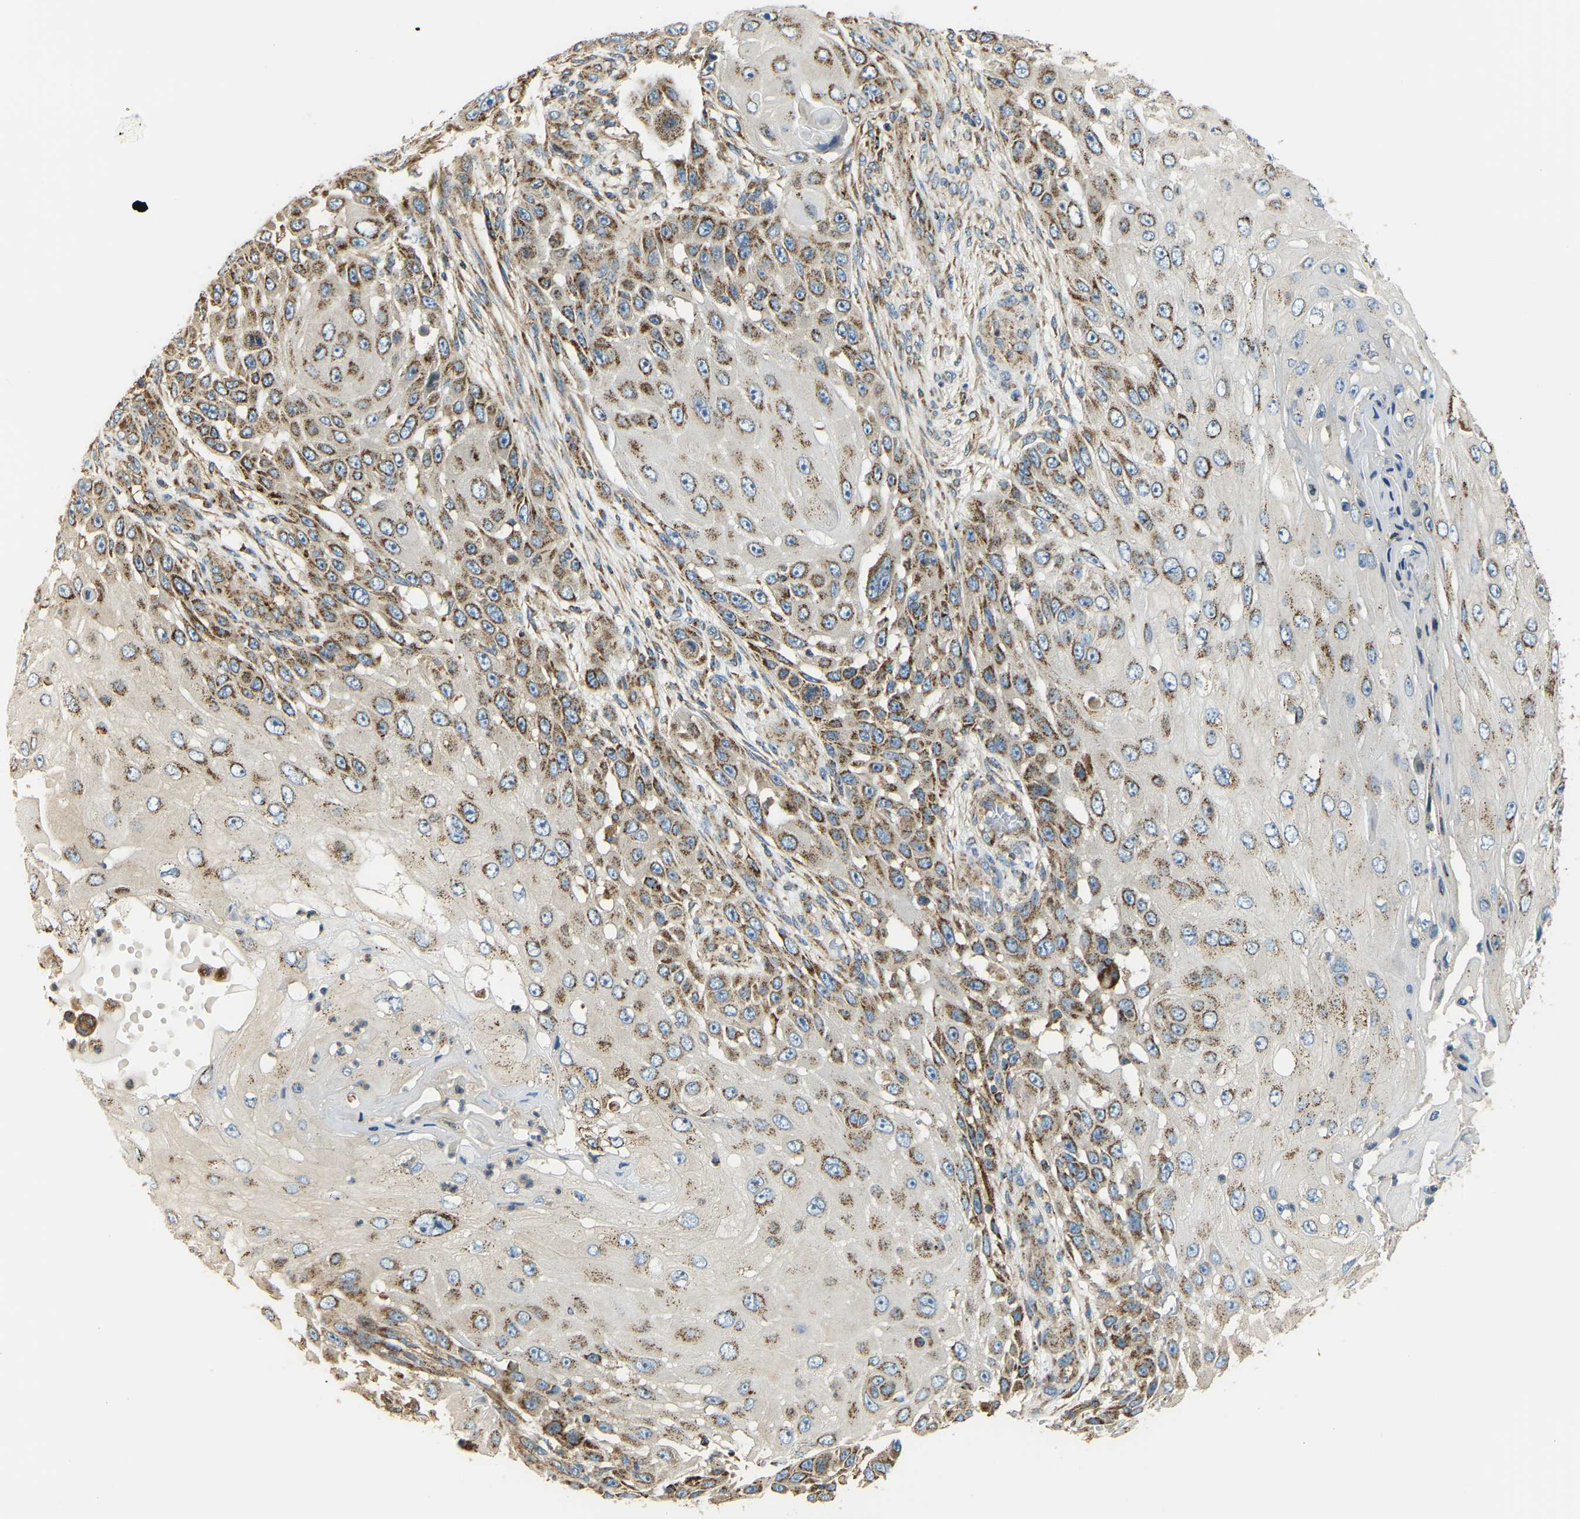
{"staining": {"intensity": "moderate", "quantity": ">75%", "location": "cytoplasmic/membranous"}, "tissue": "skin cancer", "cell_type": "Tumor cells", "image_type": "cancer", "snomed": [{"axis": "morphology", "description": "Squamous cell carcinoma, NOS"}, {"axis": "topography", "description": "Skin"}], "caption": "Immunohistochemistry (IHC) (DAB) staining of skin cancer (squamous cell carcinoma) displays moderate cytoplasmic/membranous protein expression in approximately >75% of tumor cells.", "gene": "PSMD7", "patient": {"sex": "female", "age": 44}}